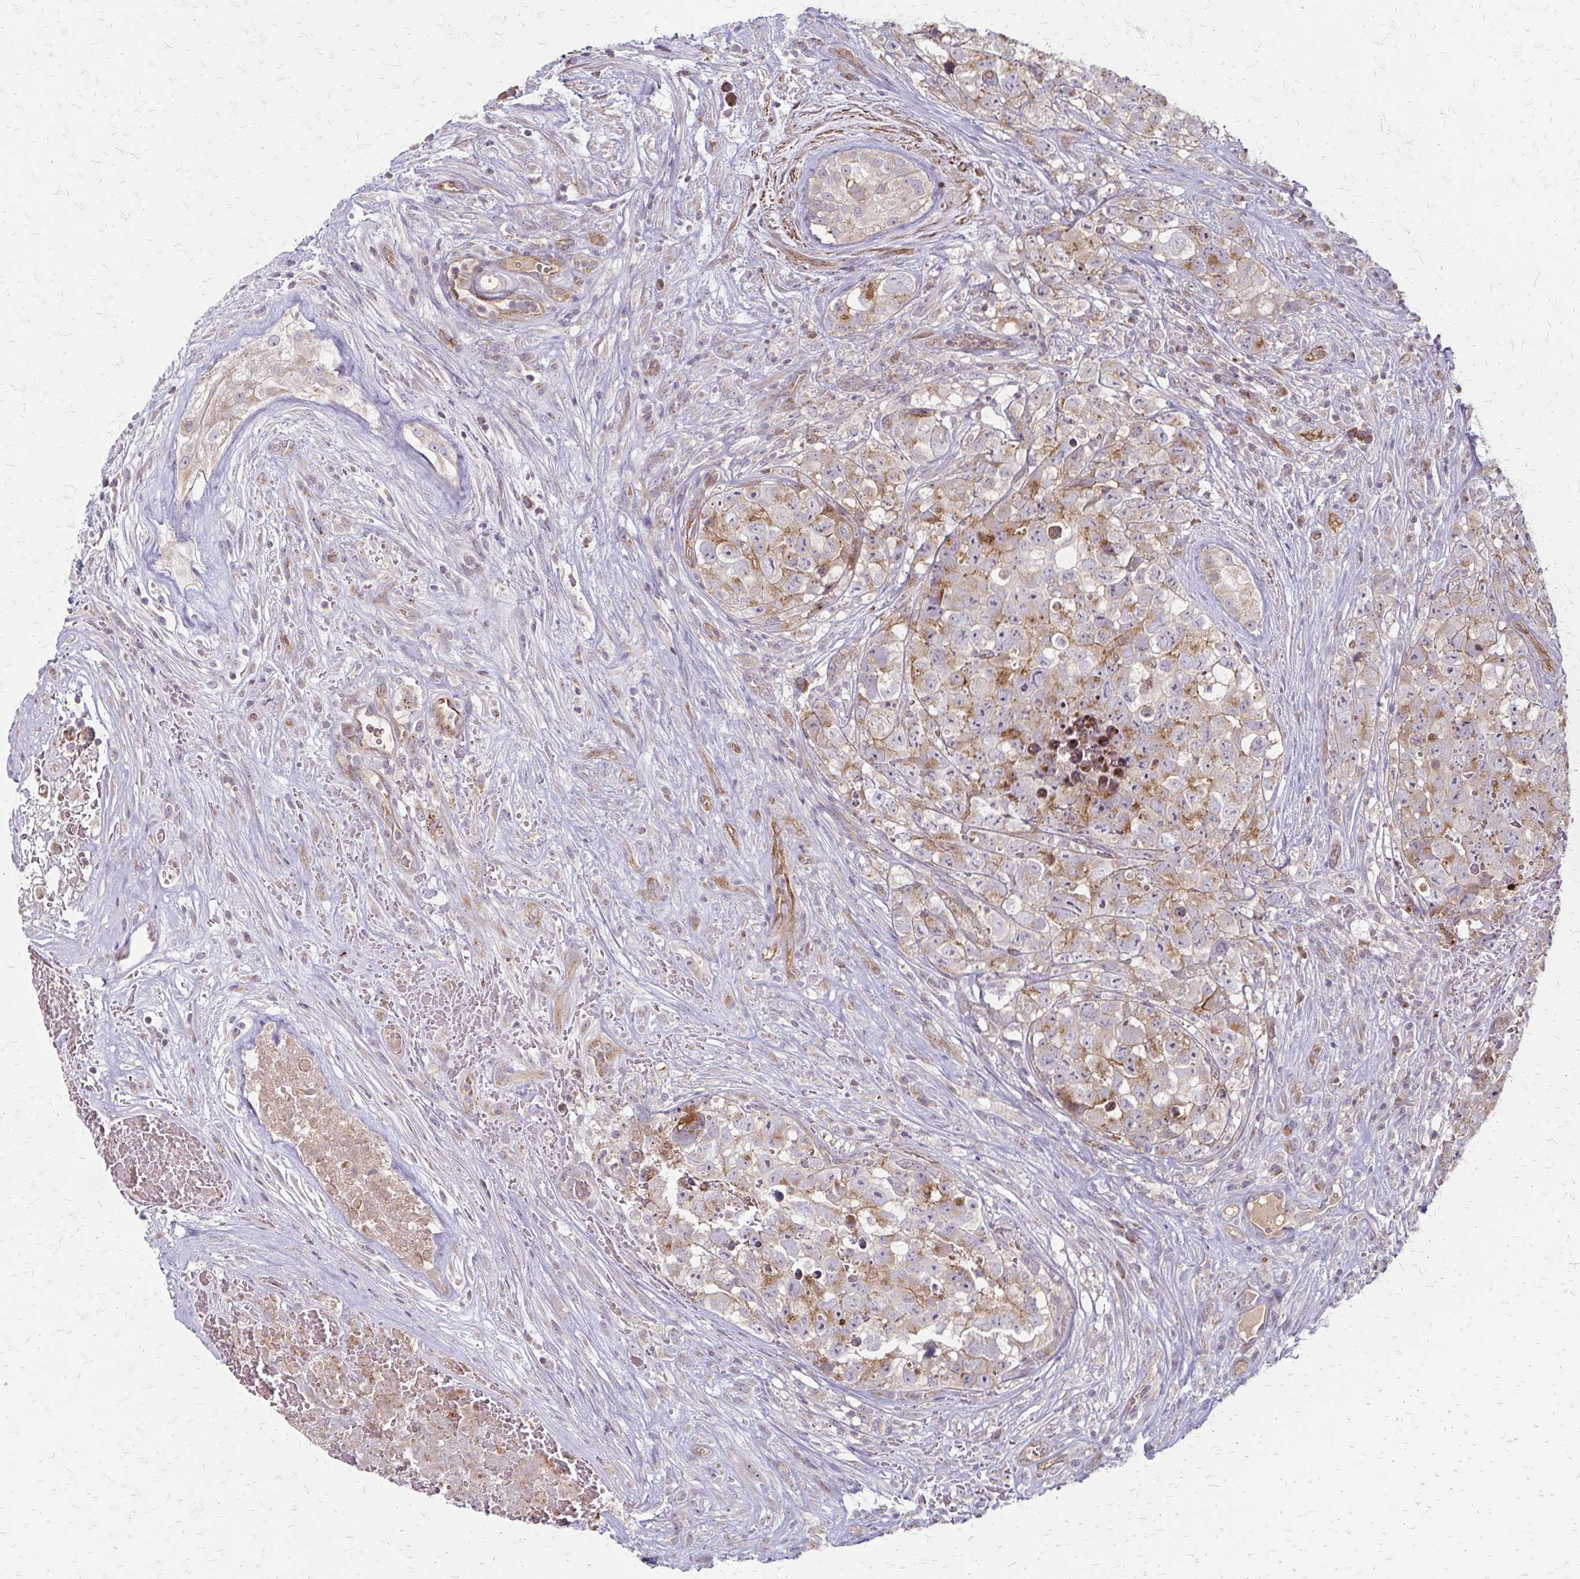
{"staining": {"intensity": "weak", "quantity": "25%-75%", "location": "cytoplasmic/membranous"}, "tissue": "testis cancer", "cell_type": "Tumor cells", "image_type": "cancer", "snomed": [{"axis": "morphology", "description": "Carcinoma, Embryonal, NOS"}, {"axis": "topography", "description": "Testis"}], "caption": "Brown immunohistochemical staining in human testis cancer reveals weak cytoplasmic/membranous positivity in approximately 25%-75% of tumor cells.", "gene": "ZNF383", "patient": {"sex": "male", "age": 18}}